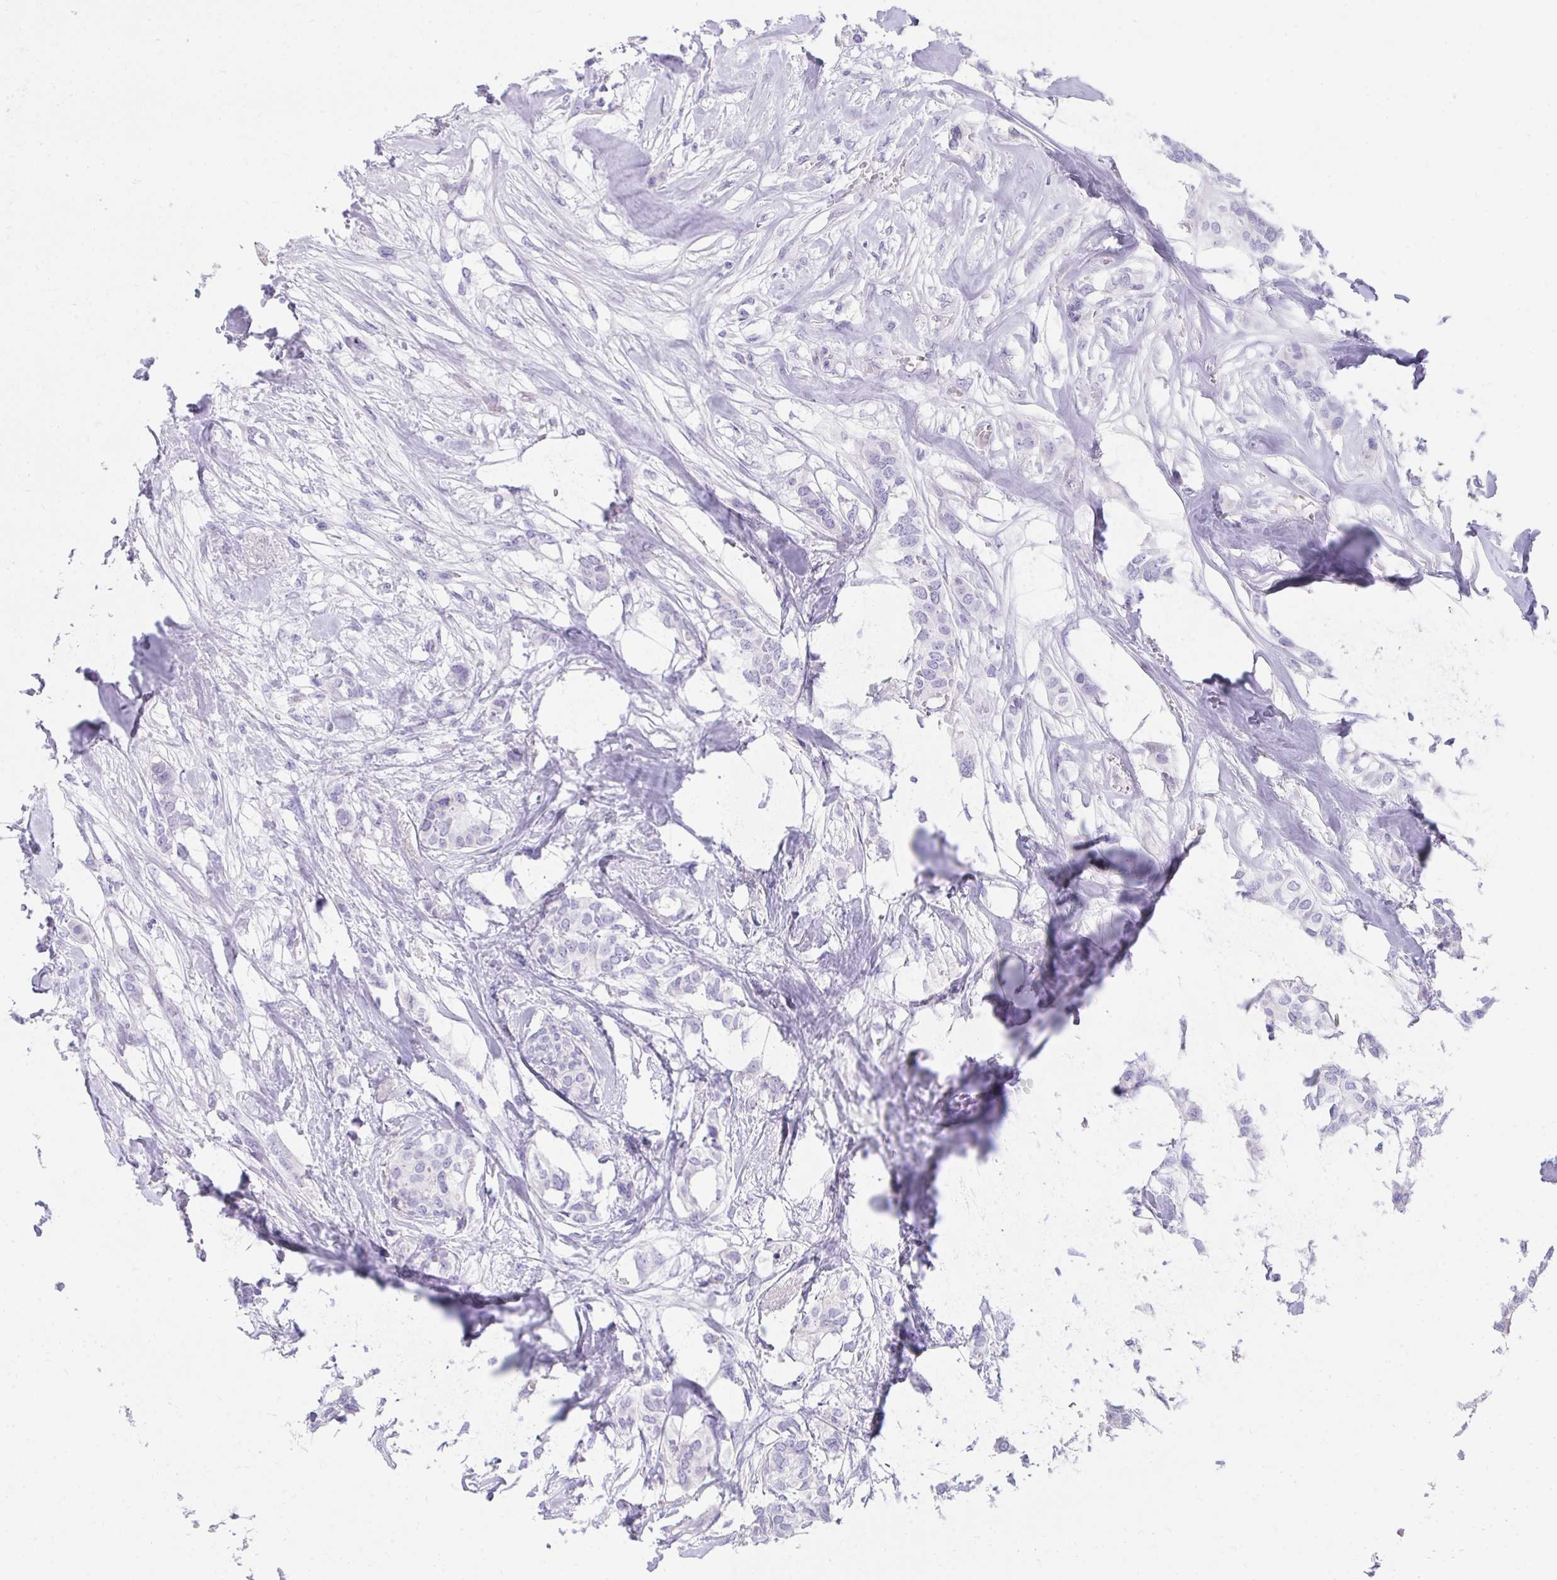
{"staining": {"intensity": "negative", "quantity": "none", "location": "none"}, "tissue": "breast cancer", "cell_type": "Tumor cells", "image_type": "cancer", "snomed": [{"axis": "morphology", "description": "Duct carcinoma"}, {"axis": "topography", "description": "Breast"}], "caption": "An image of human breast cancer is negative for staining in tumor cells.", "gene": "KCNN4", "patient": {"sex": "female", "age": 62}}